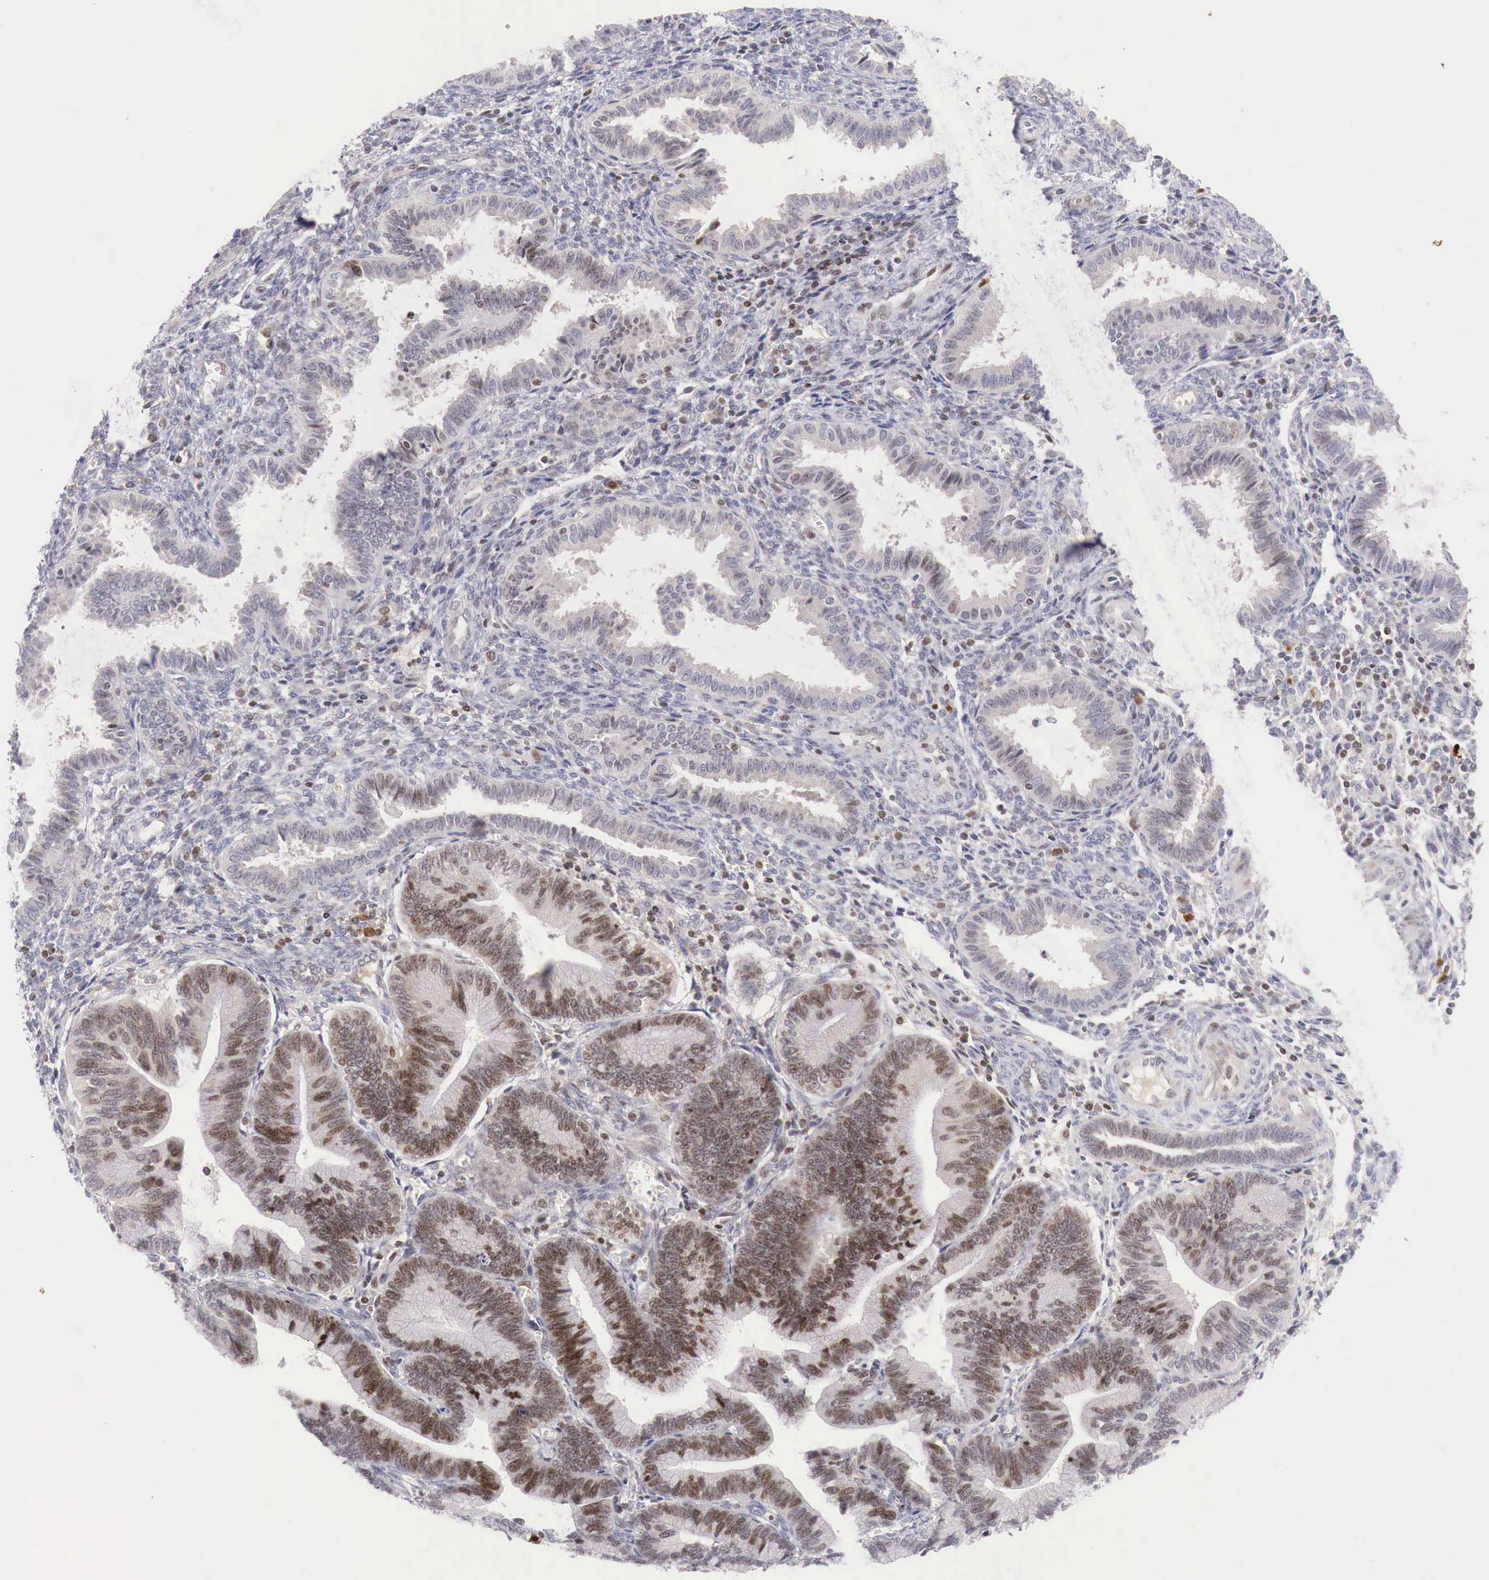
{"staining": {"intensity": "moderate", "quantity": "<25%", "location": "nuclear"}, "tissue": "endometrium", "cell_type": "Cells in endometrial stroma", "image_type": "normal", "snomed": [{"axis": "morphology", "description": "Normal tissue, NOS"}, {"axis": "topography", "description": "Endometrium"}], "caption": "This micrograph displays immunohistochemistry (IHC) staining of unremarkable human endometrium, with low moderate nuclear positivity in approximately <25% of cells in endometrial stroma.", "gene": "CLCN5", "patient": {"sex": "female", "age": 36}}